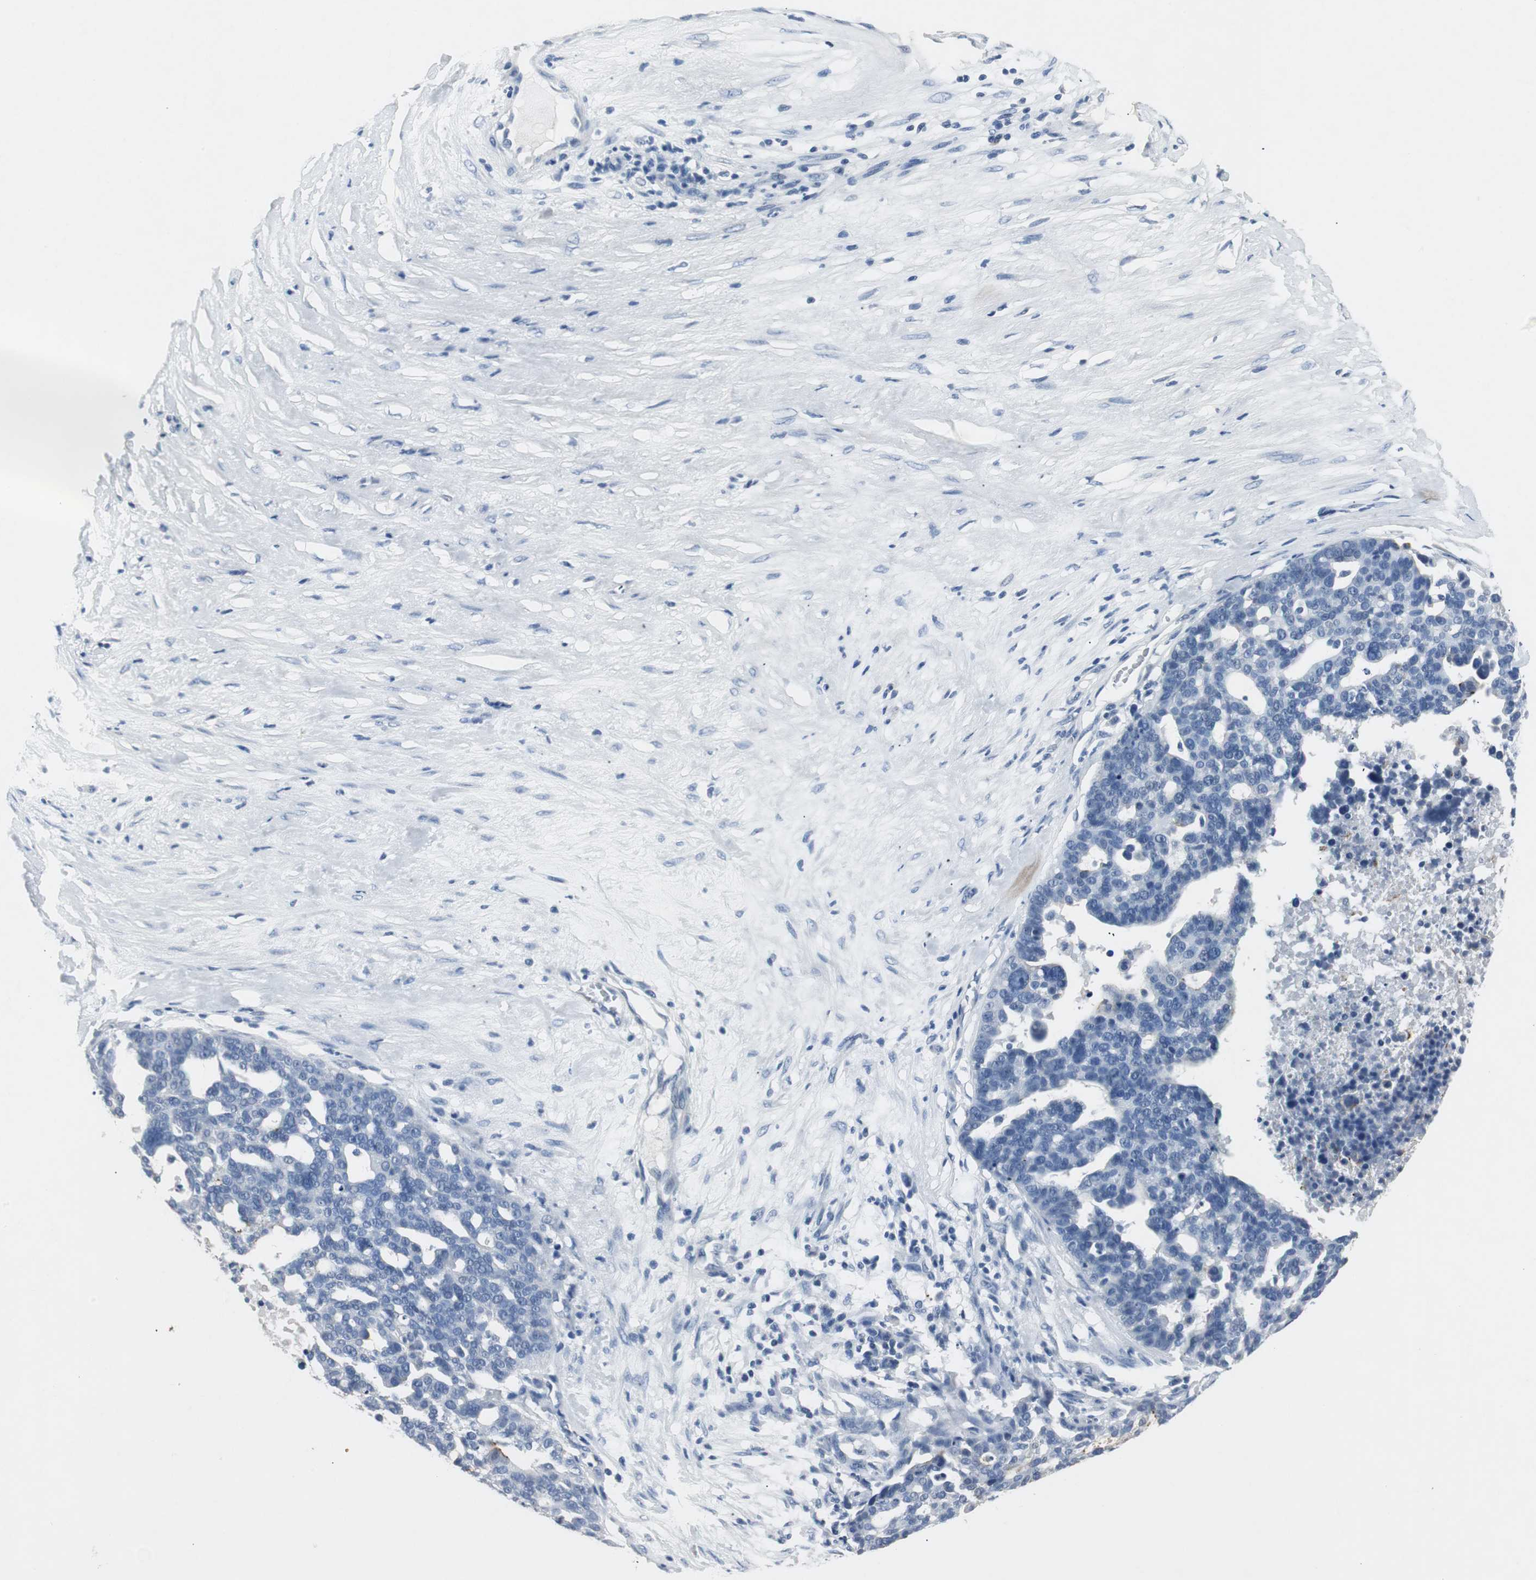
{"staining": {"intensity": "negative", "quantity": "none", "location": "none"}, "tissue": "ovarian cancer", "cell_type": "Tumor cells", "image_type": "cancer", "snomed": [{"axis": "morphology", "description": "Cystadenocarcinoma, serous, NOS"}, {"axis": "topography", "description": "Ovary"}], "caption": "Tumor cells are negative for brown protein staining in ovarian cancer.", "gene": "LRP2", "patient": {"sex": "female", "age": 59}}